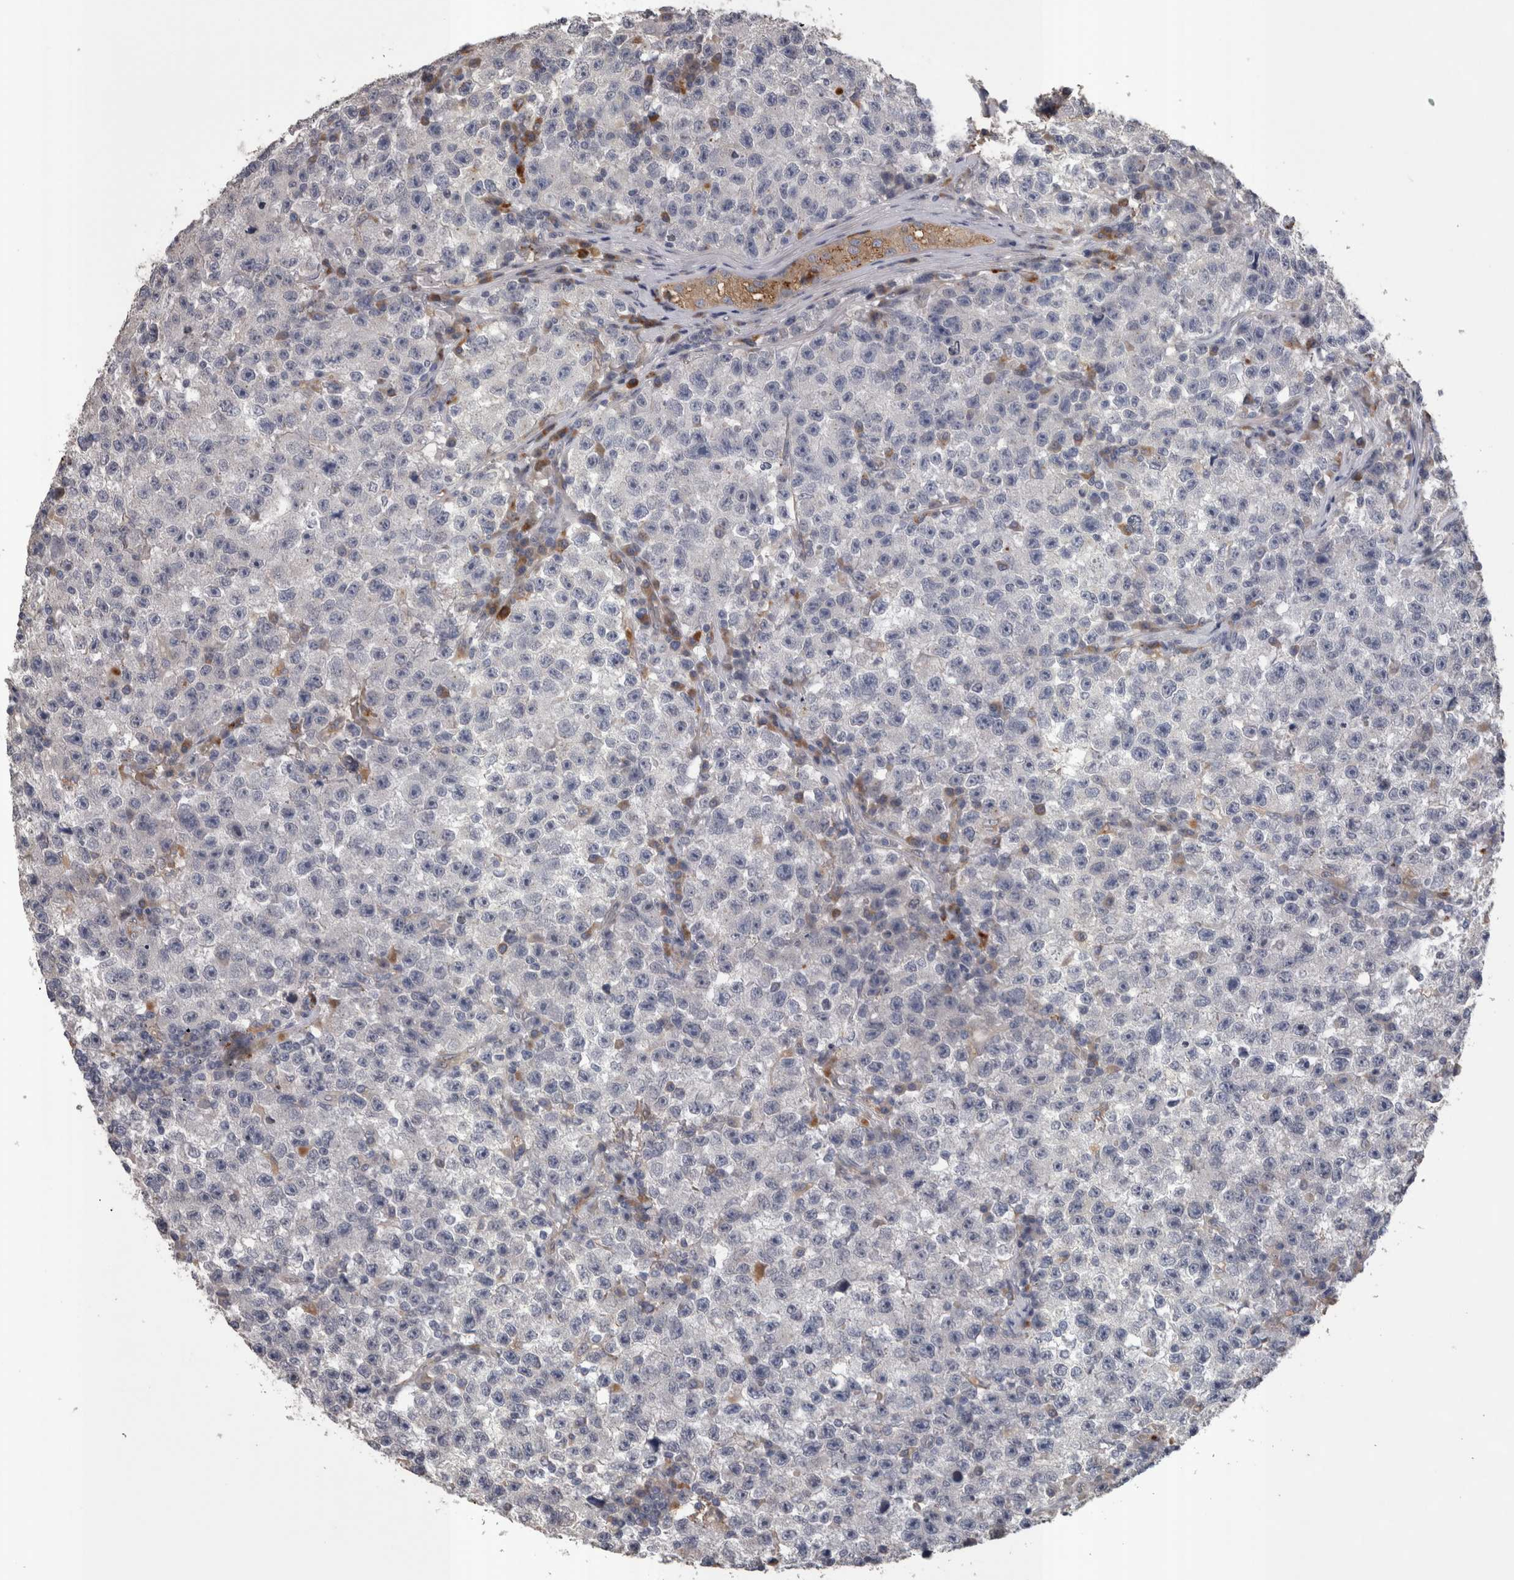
{"staining": {"intensity": "negative", "quantity": "none", "location": "none"}, "tissue": "testis cancer", "cell_type": "Tumor cells", "image_type": "cancer", "snomed": [{"axis": "morphology", "description": "Seminoma, NOS"}, {"axis": "topography", "description": "Testis"}], "caption": "The immunohistochemistry (IHC) micrograph has no significant staining in tumor cells of seminoma (testis) tissue.", "gene": "STC1", "patient": {"sex": "male", "age": 22}}